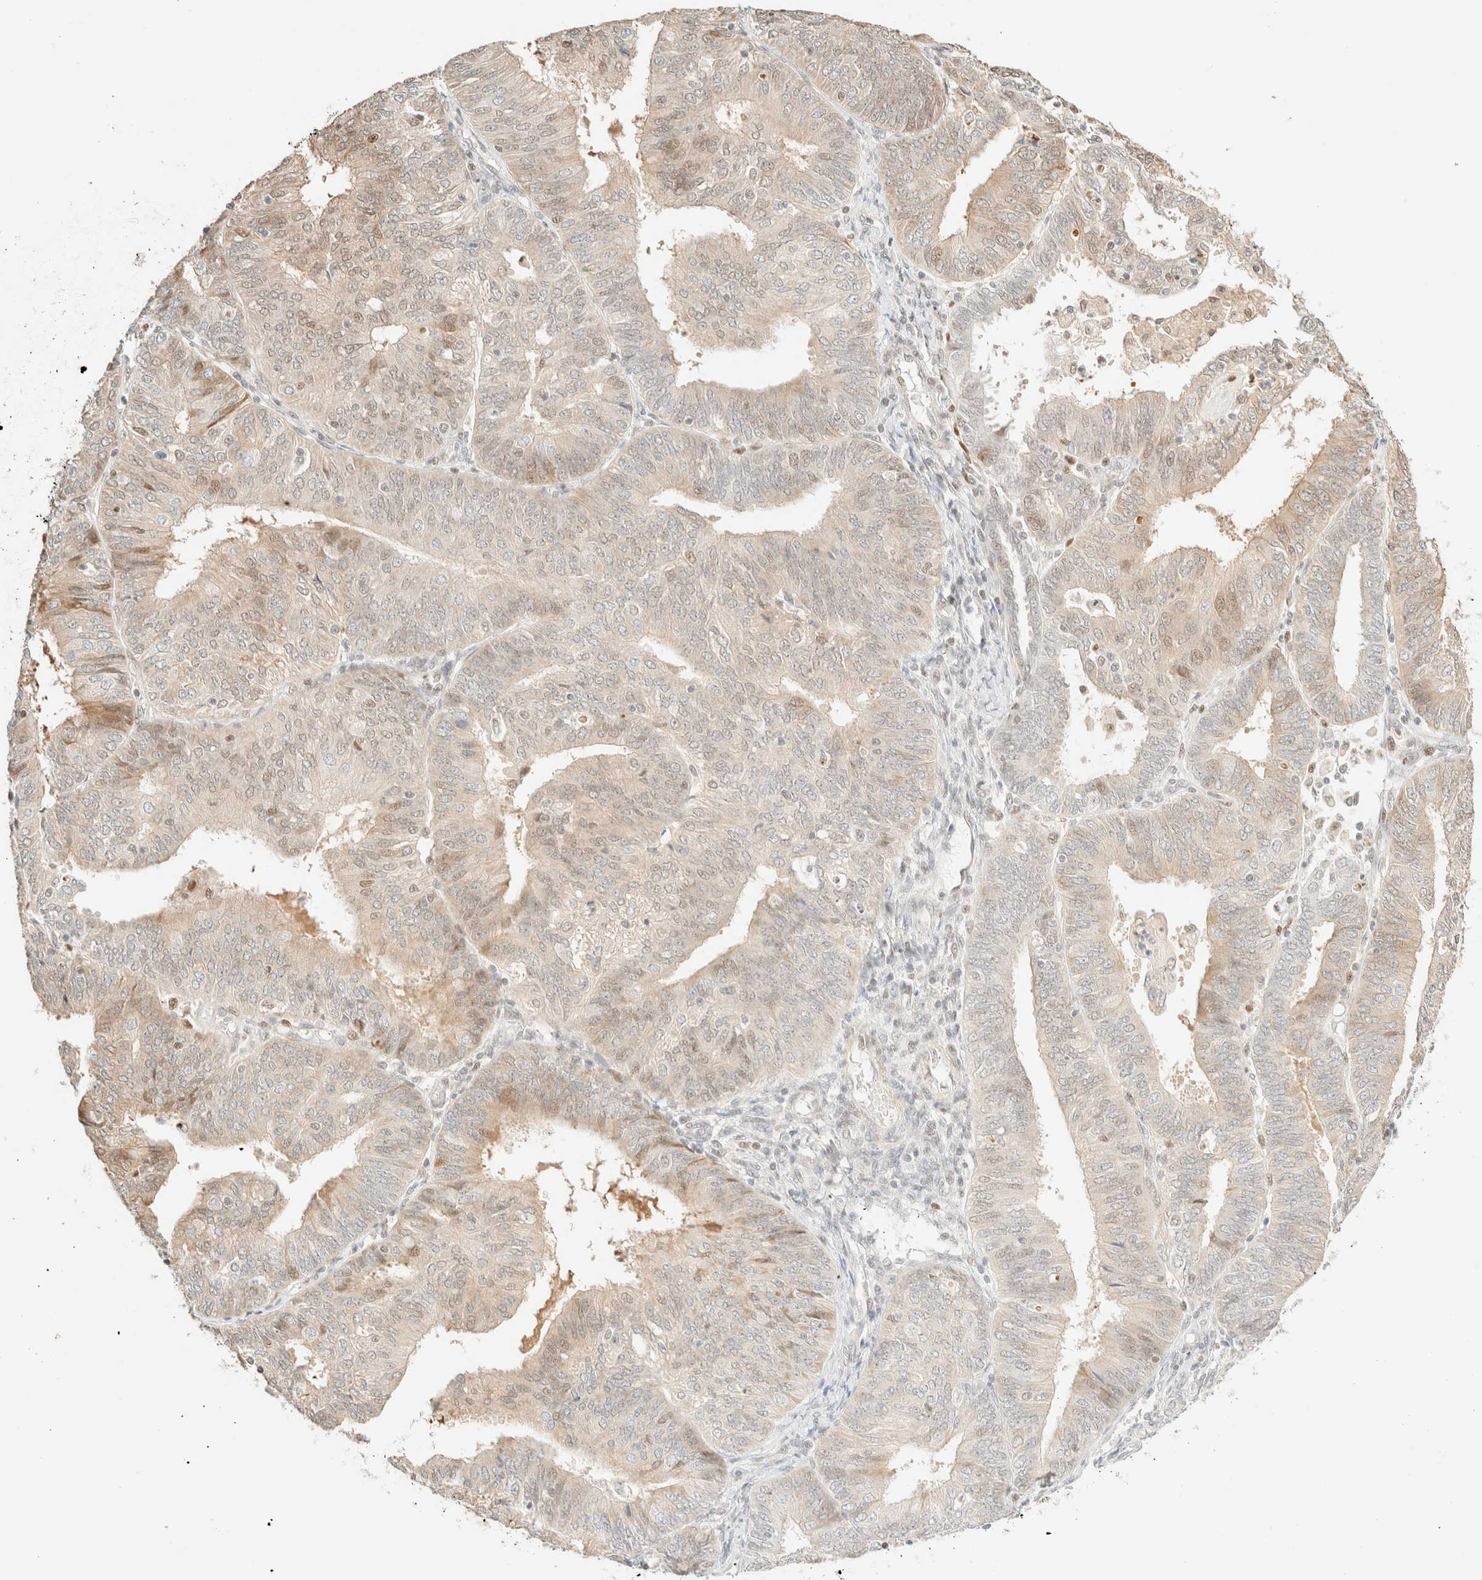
{"staining": {"intensity": "weak", "quantity": "25%-75%", "location": "cytoplasmic/membranous,nuclear"}, "tissue": "endometrial cancer", "cell_type": "Tumor cells", "image_type": "cancer", "snomed": [{"axis": "morphology", "description": "Adenocarcinoma, NOS"}, {"axis": "topography", "description": "Endometrium"}], "caption": "Immunohistochemistry (IHC) (DAB) staining of human adenocarcinoma (endometrial) demonstrates weak cytoplasmic/membranous and nuclear protein staining in about 25%-75% of tumor cells.", "gene": "TSR1", "patient": {"sex": "female", "age": 58}}